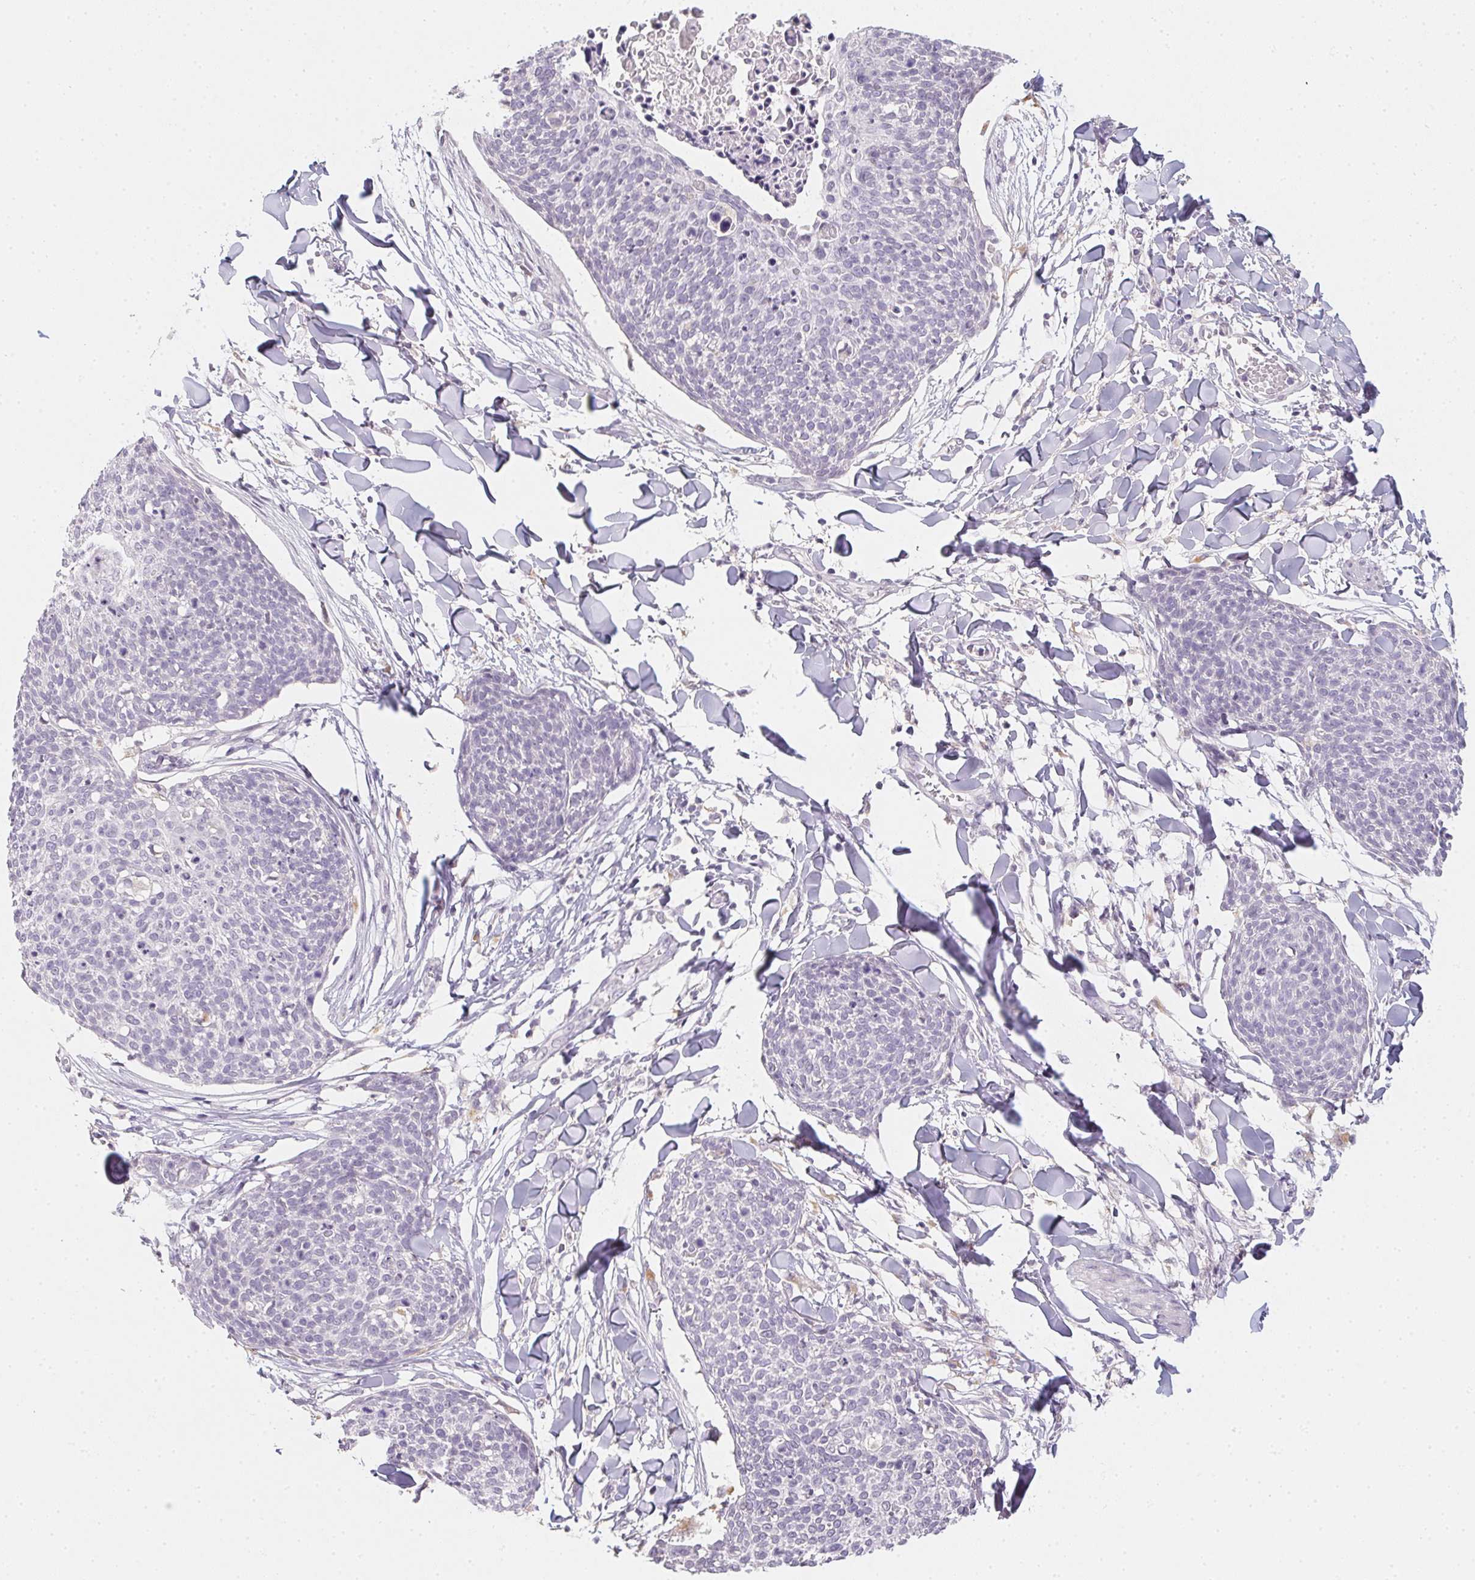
{"staining": {"intensity": "negative", "quantity": "none", "location": "none"}, "tissue": "skin cancer", "cell_type": "Tumor cells", "image_type": "cancer", "snomed": [{"axis": "morphology", "description": "Squamous cell carcinoma, NOS"}, {"axis": "topography", "description": "Skin"}, {"axis": "topography", "description": "Vulva"}], "caption": "An IHC image of skin cancer is shown. There is no staining in tumor cells of skin cancer. (DAB IHC with hematoxylin counter stain).", "gene": "SLC6A18", "patient": {"sex": "female", "age": 75}}